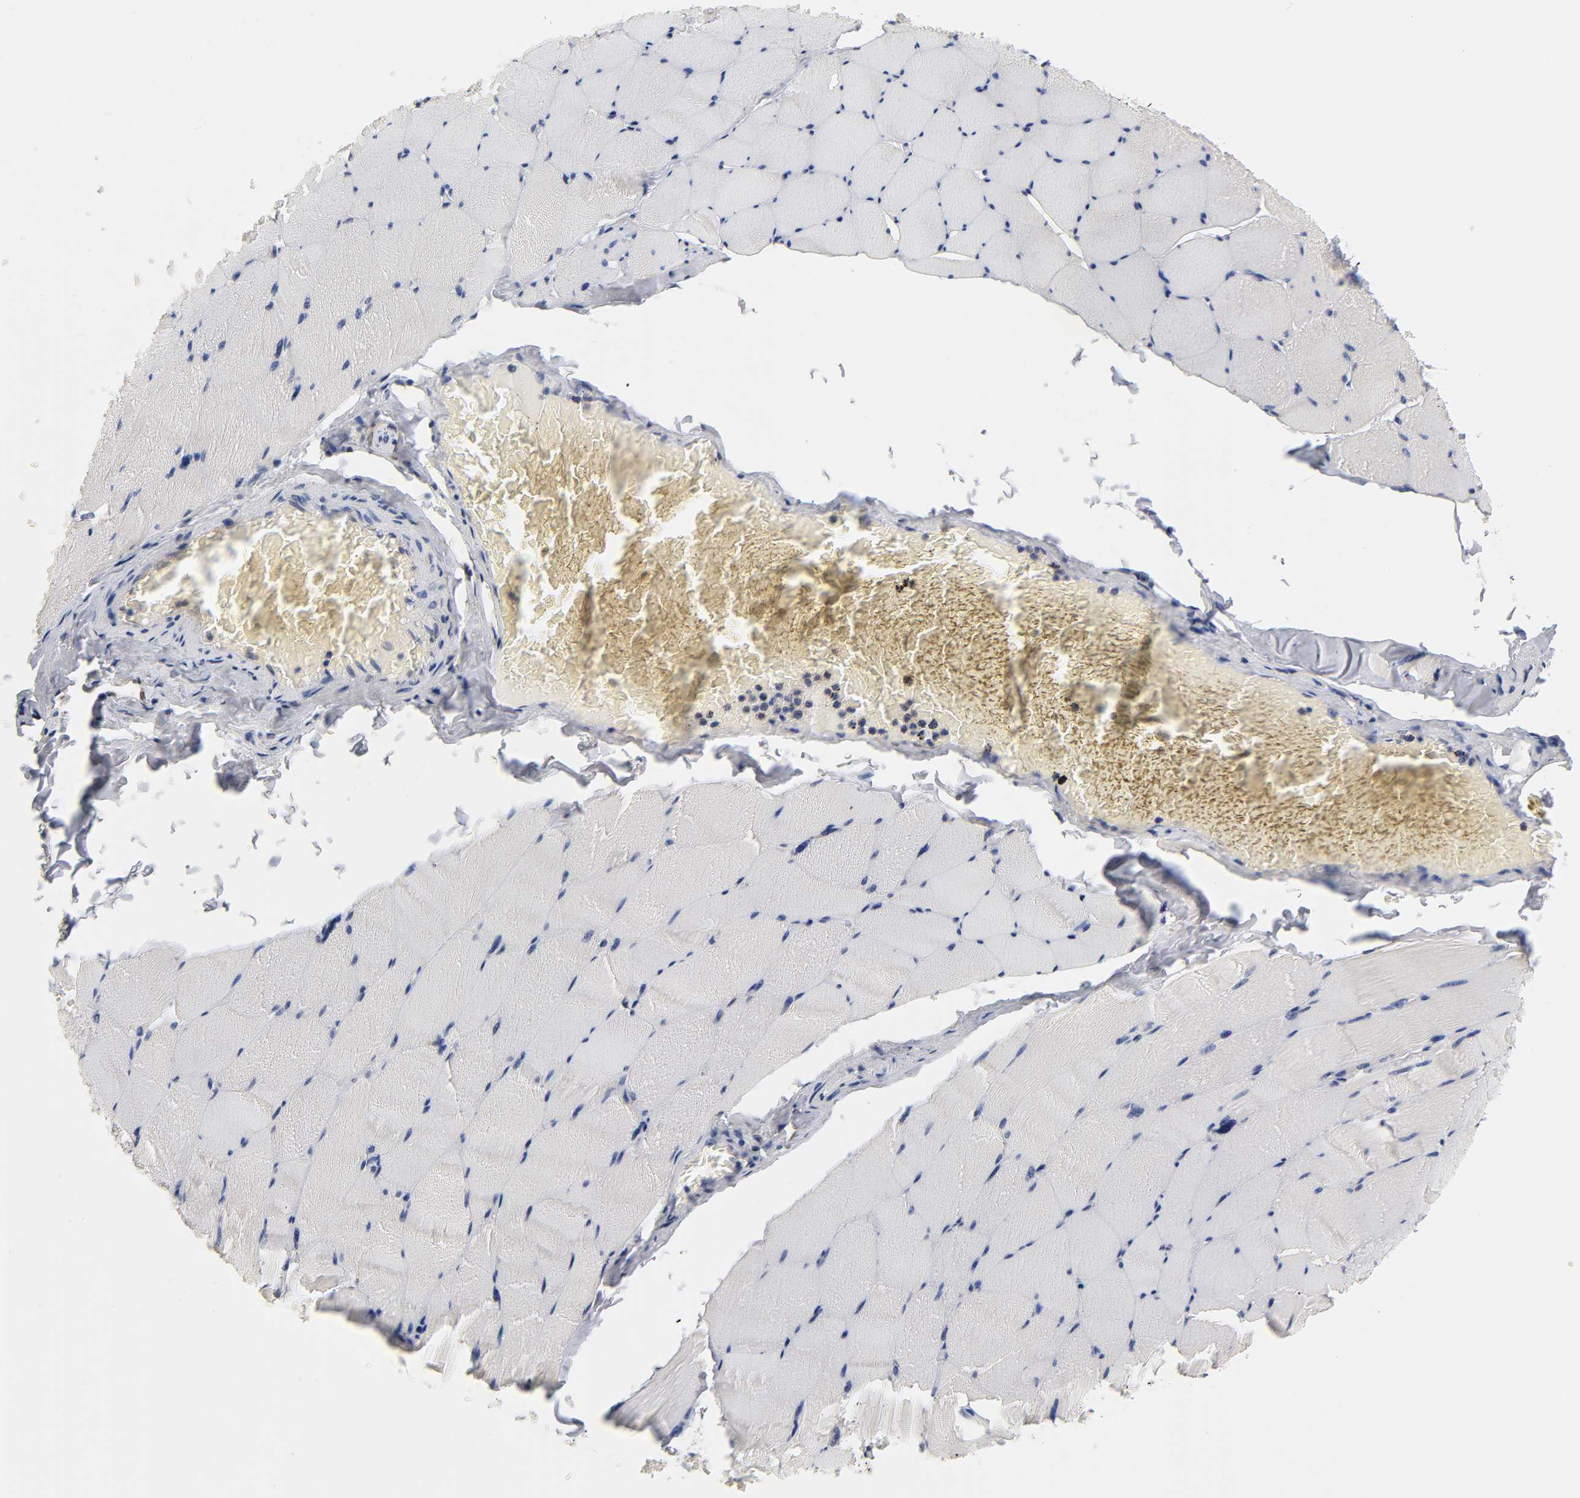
{"staining": {"intensity": "negative", "quantity": "none", "location": "none"}, "tissue": "skeletal muscle", "cell_type": "Myocytes", "image_type": "normal", "snomed": [{"axis": "morphology", "description": "Normal tissue, NOS"}, {"axis": "topography", "description": "Skeletal muscle"}], "caption": "This is a image of immunohistochemistry staining of benign skeletal muscle, which shows no staining in myocytes.", "gene": "NFATC1", "patient": {"sex": "male", "age": 62}}